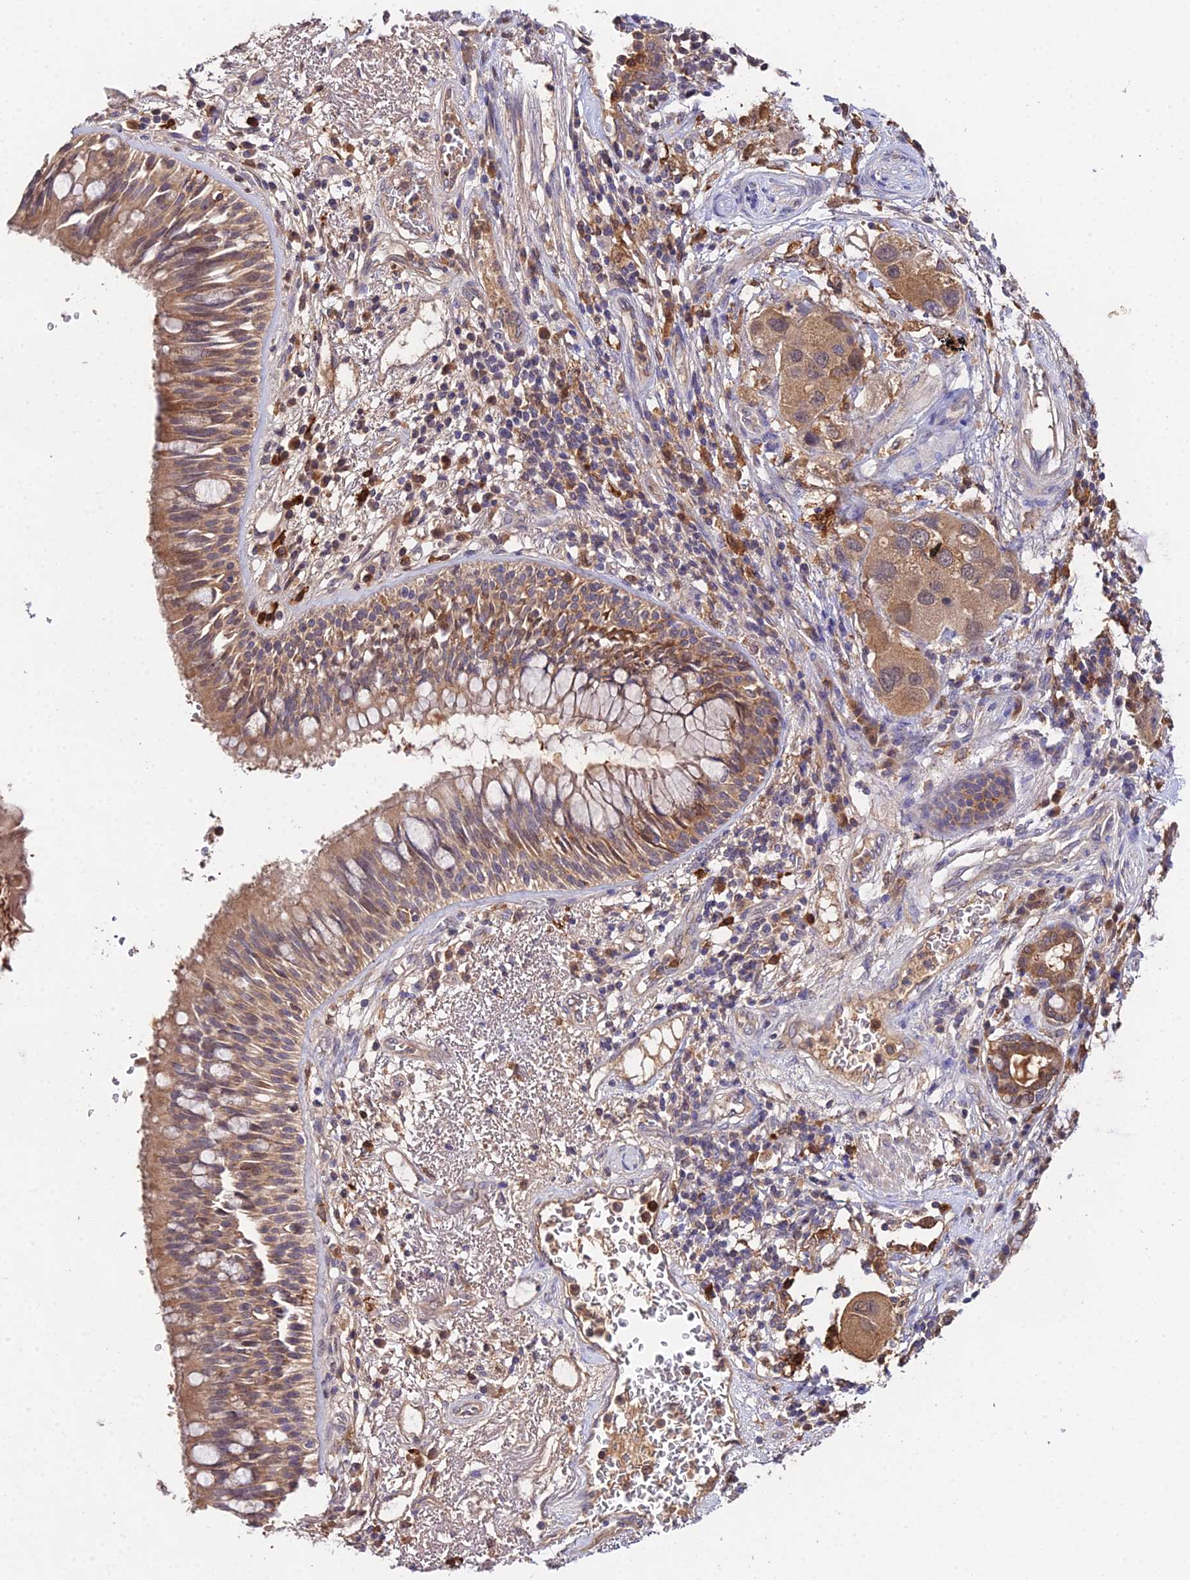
{"staining": {"intensity": "moderate", "quantity": ">75%", "location": "cytoplasmic/membranous"}, "tissue": "bronchus", "cell_type": "Respiratory epithelial cells", "image_type": "normal", "snomed": [{"axis": "morphology", "description": "Normal tissue, NOS"}, {"axis": "morphology", "description": "Adenocarcinoma, NOS"}, {"axis": "morphology", "description": "Adenocarcinoma, metastatic, NOS"}, {"axis": "topography", "description": "Lymph node"}, {"axis": "topography", "description": "Bronchus"}, {"axis": "topography", "description": "Lung"}], "caption": "Immunohistochemistry micrograph of unremarkable bronchus: bronchus stained using IHC reveals medium levels of moderate protein expression localized specifically in the cytoplasmic/membranous of respiratory epithelial cells, appearing as a cytoplasmic/membranous brown color.", "gene": "FBP1", "patient": {"sex": "female", "age": 54}}